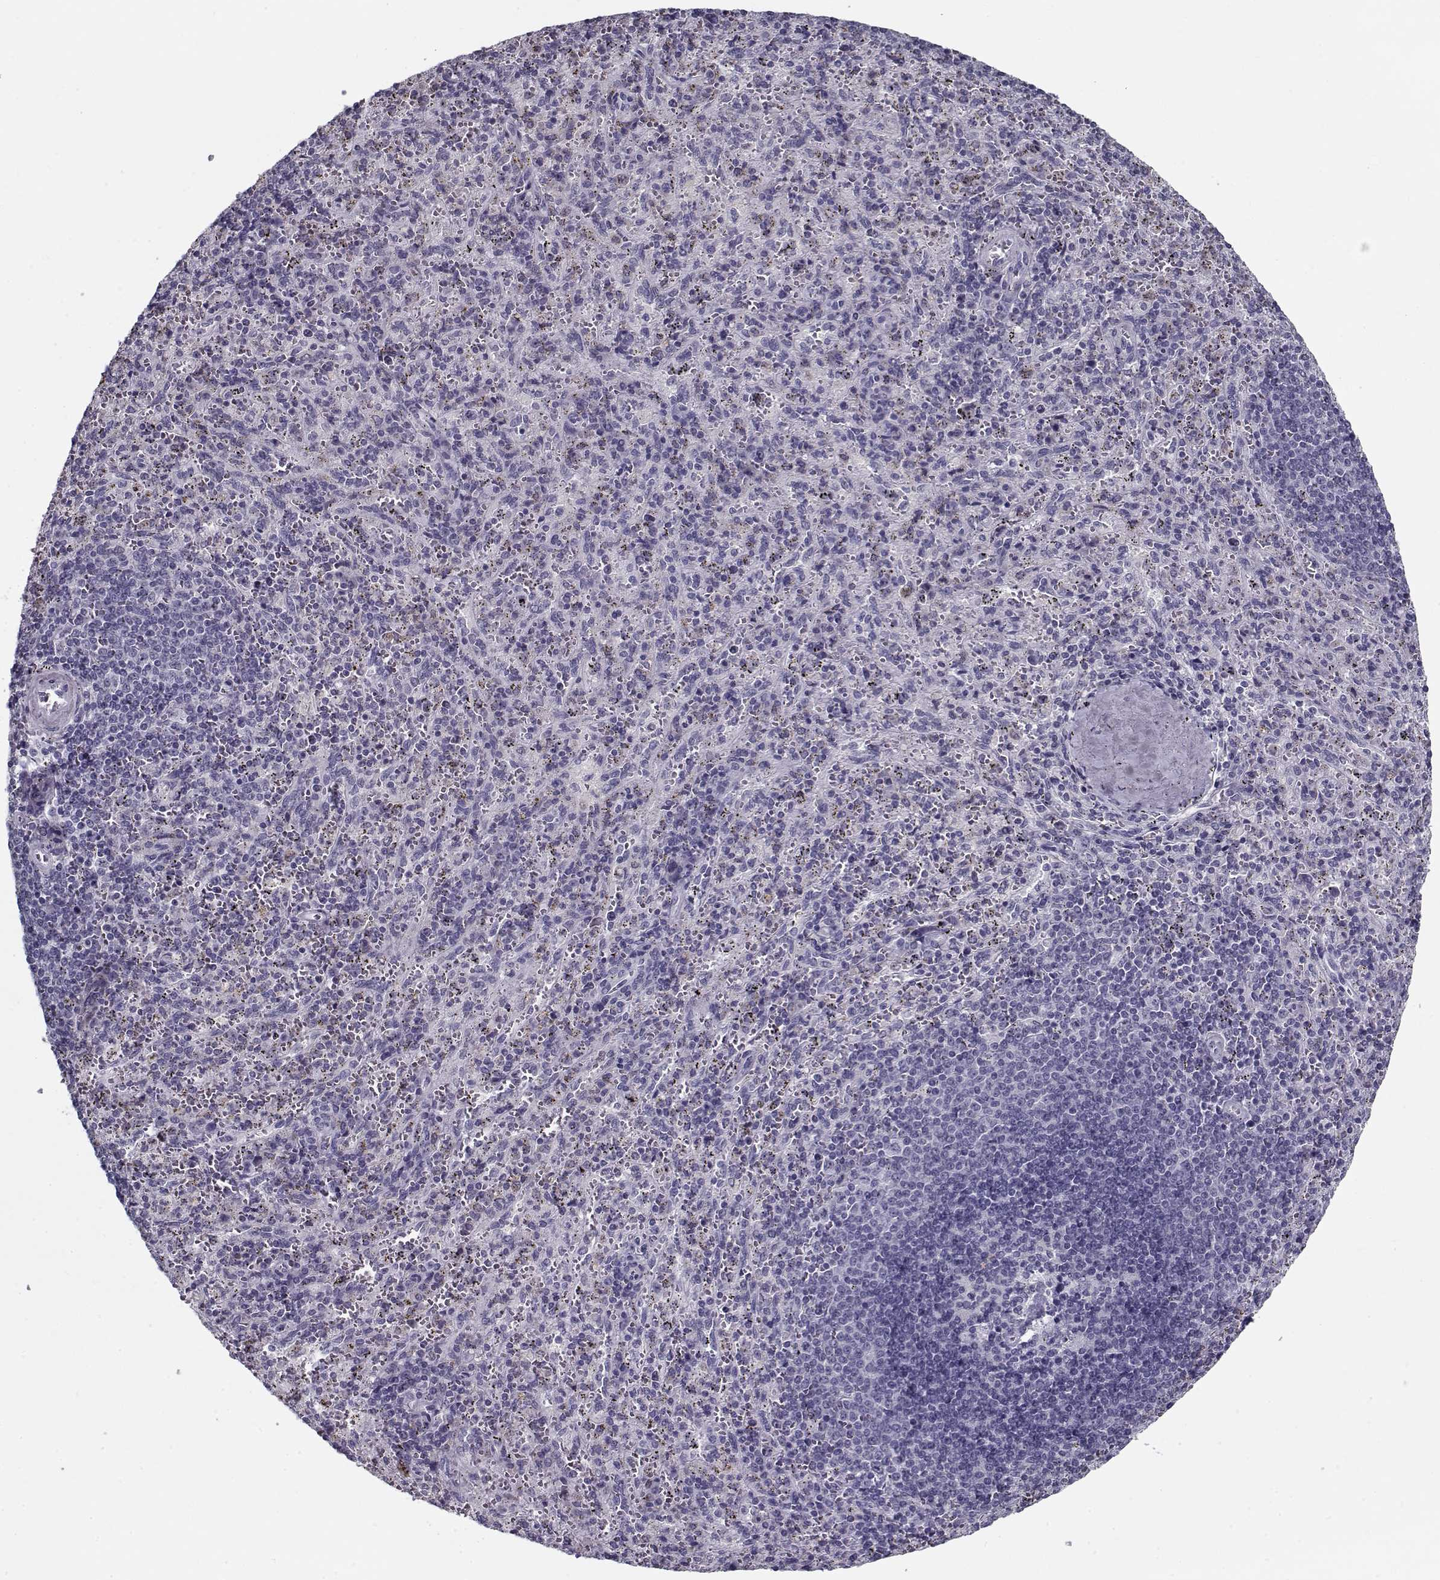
{"staining": {"intensity": "negative", "quantity": "none", "location": "none"}, "tissue": "spleen", "cell_type": "Cells in red pulp", "image_type": "normal", "snomed": [{"axis": "morphology", "description": "Normal tissue, NOS"}, {"axis": "topography", "description": "Spleen"}], "caption": "Immunohistochemistry image of benign human spleen stained for a protein (brown), which demonstrates no positivity in cells in red pulp. (DAB (3,3'-diaminobenzidine) immunohistochemistry with hematoxylin counter stain).", "gene": "RNF32", "patient": {"sex": "male", "age": 57}}